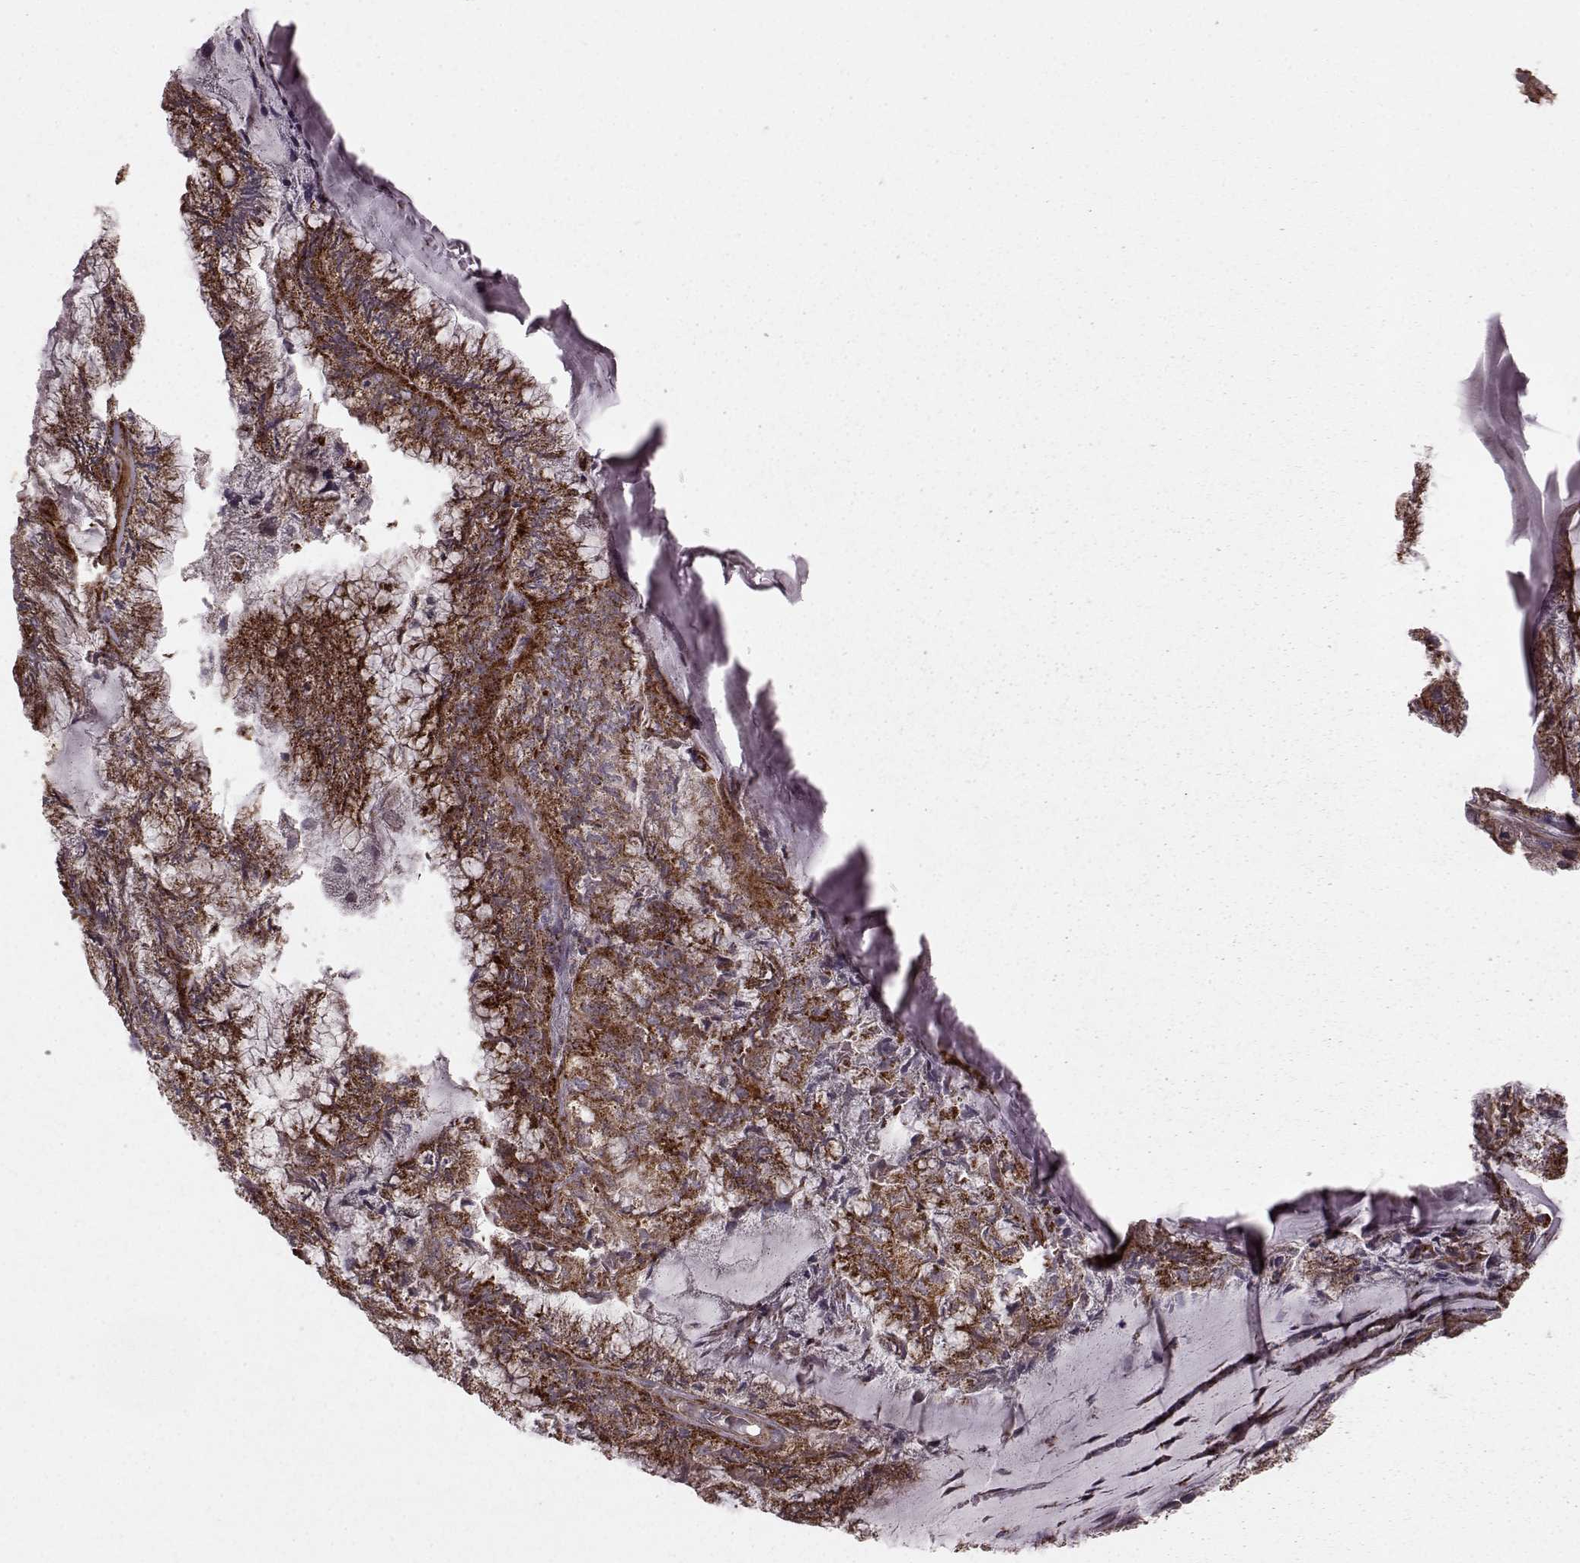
{"staining": {"intensity": "strong", "quantity": ">75%", "location": "cytoplasmic/membranous"}, "tissue": "endometrial cancer", "cell_type": "Tumor cells", "image_type": "cancer", "snomed": [{"axis": "morphology", "description": "Carcinoma, NOS"}, {"axis": "topography", "description": "Endometrium"}], "caption": "Protein expression analysis of human carcinoma (endometrial) reveals strong cytoplasmic/membranous positivity in about >75% of tumor cells.", "gene": "FXN", "patient": {"sex": "female", "age": 62}}